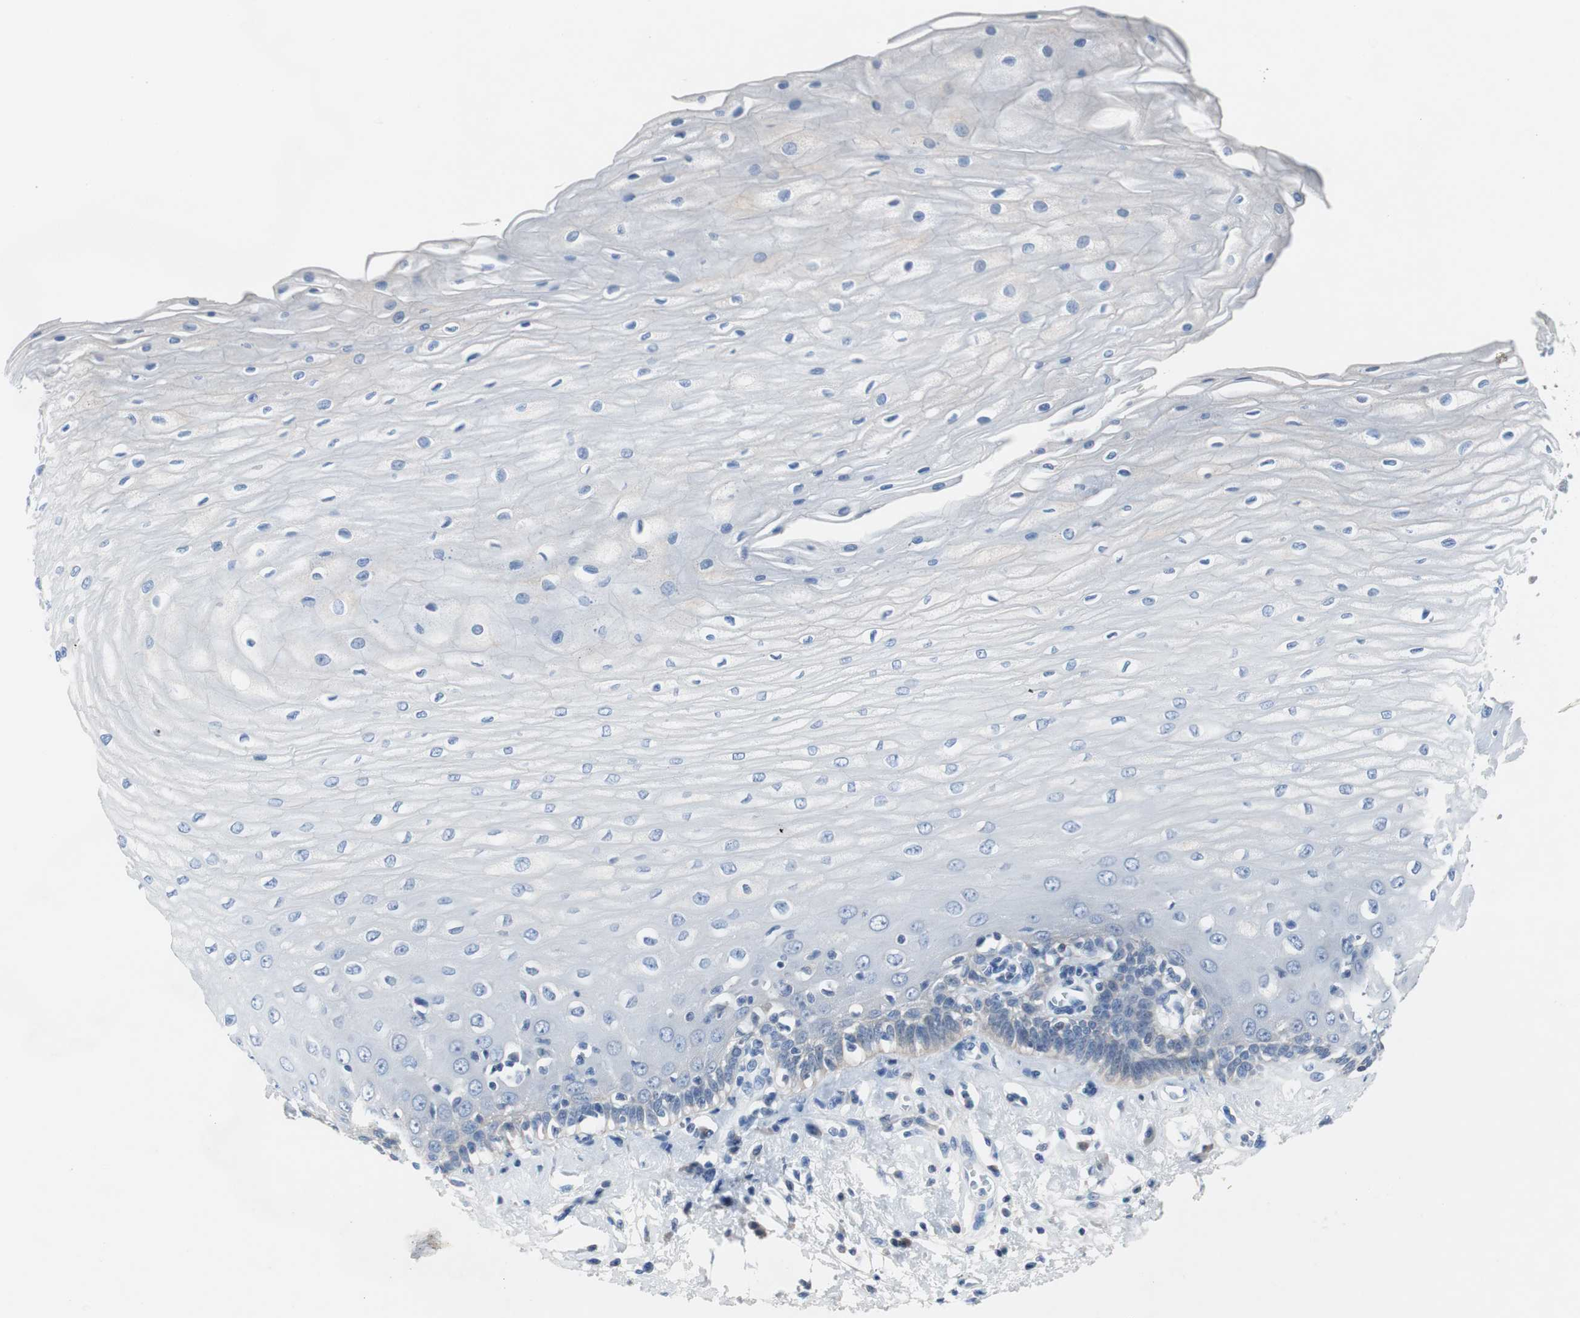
{"staining": {"intensity": "negative", "quantity": "none", "location": "none"}, "tissue": "esophagus", "cell_type": "Squamous epithelial cells", "image_type": "normal", "snomed": [{"axis": "morphology", "description": "Normal tissue, NOS"}, {"axis": "morphology", "description": "Squamous cell carcinoma, NOS"}, {"axis": "topography", "description": "Esophagus"}], "caption": "Immunohistochemical staining of unremarkable esophagus demonstrates no significant expression in squamous epithelial cells.", "gene": "EEF2K", "patient": {"sex": "male", "age": 65}}